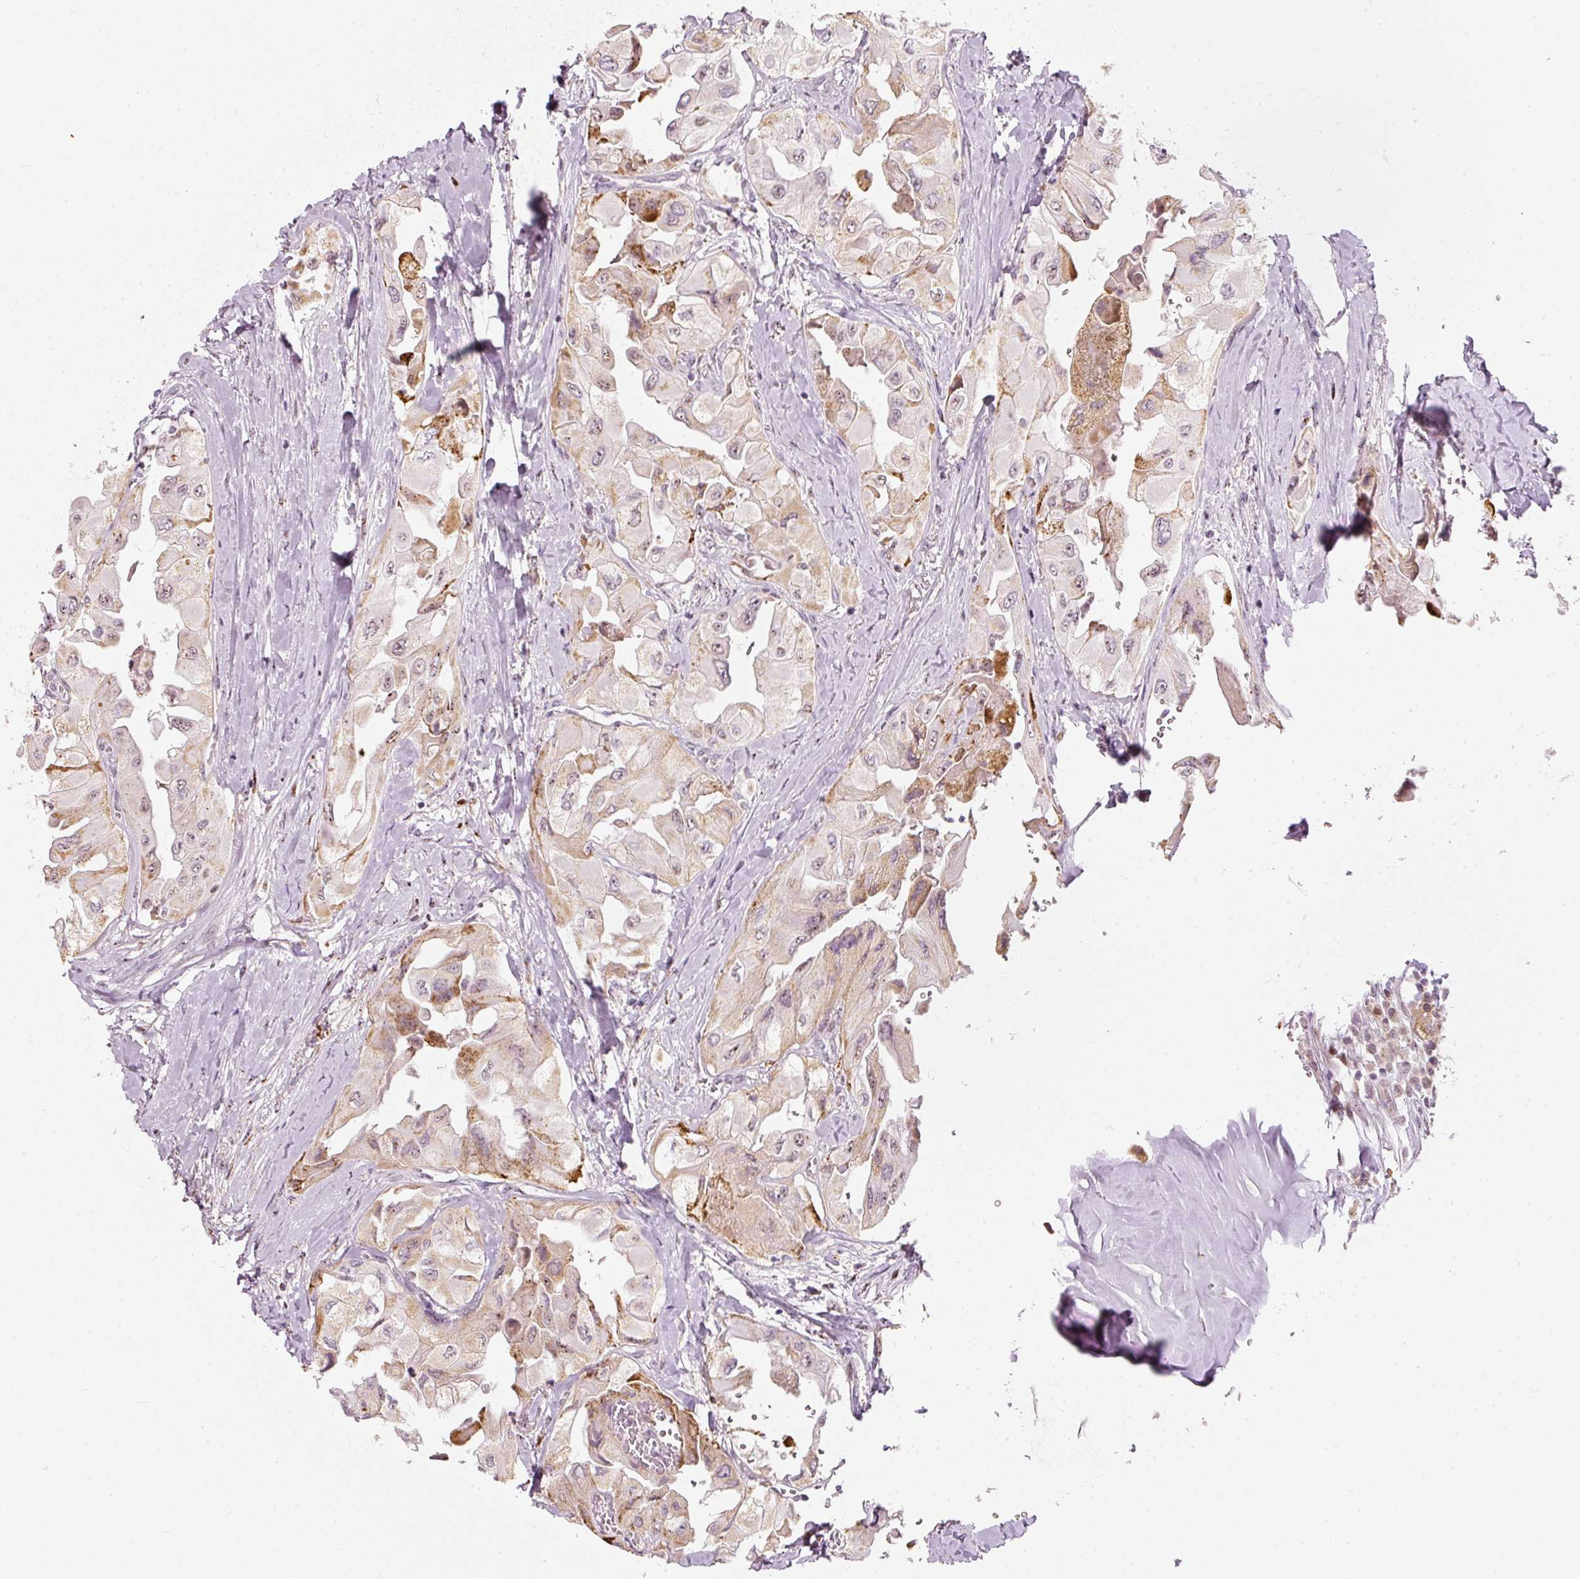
{"staining": {"intensity": "moderate", "quantity": "25%-75%", "location": "cytoplasmic/membranous,nuclear"}, "tissue": "thyroid cancer", "cell_type": "Tumor cells", "image_type": "cancer", "snomed": [{"axis": "morphology", "description": "Normal tissue, NOS"}, {"axis": "morphology", "description": "Papillary adenocarcinoma, NOS"}, {"axis": "topography", "description": "Thyroid gland"}], "caption": "A brown stain labels moderate cytoplasmic/membranous and nuclear expression of a protein in thyroid papillary adenocarcinoma tumor cells.", "gene": "RNF39", "patient": {"sex": "female", "age": 59}}